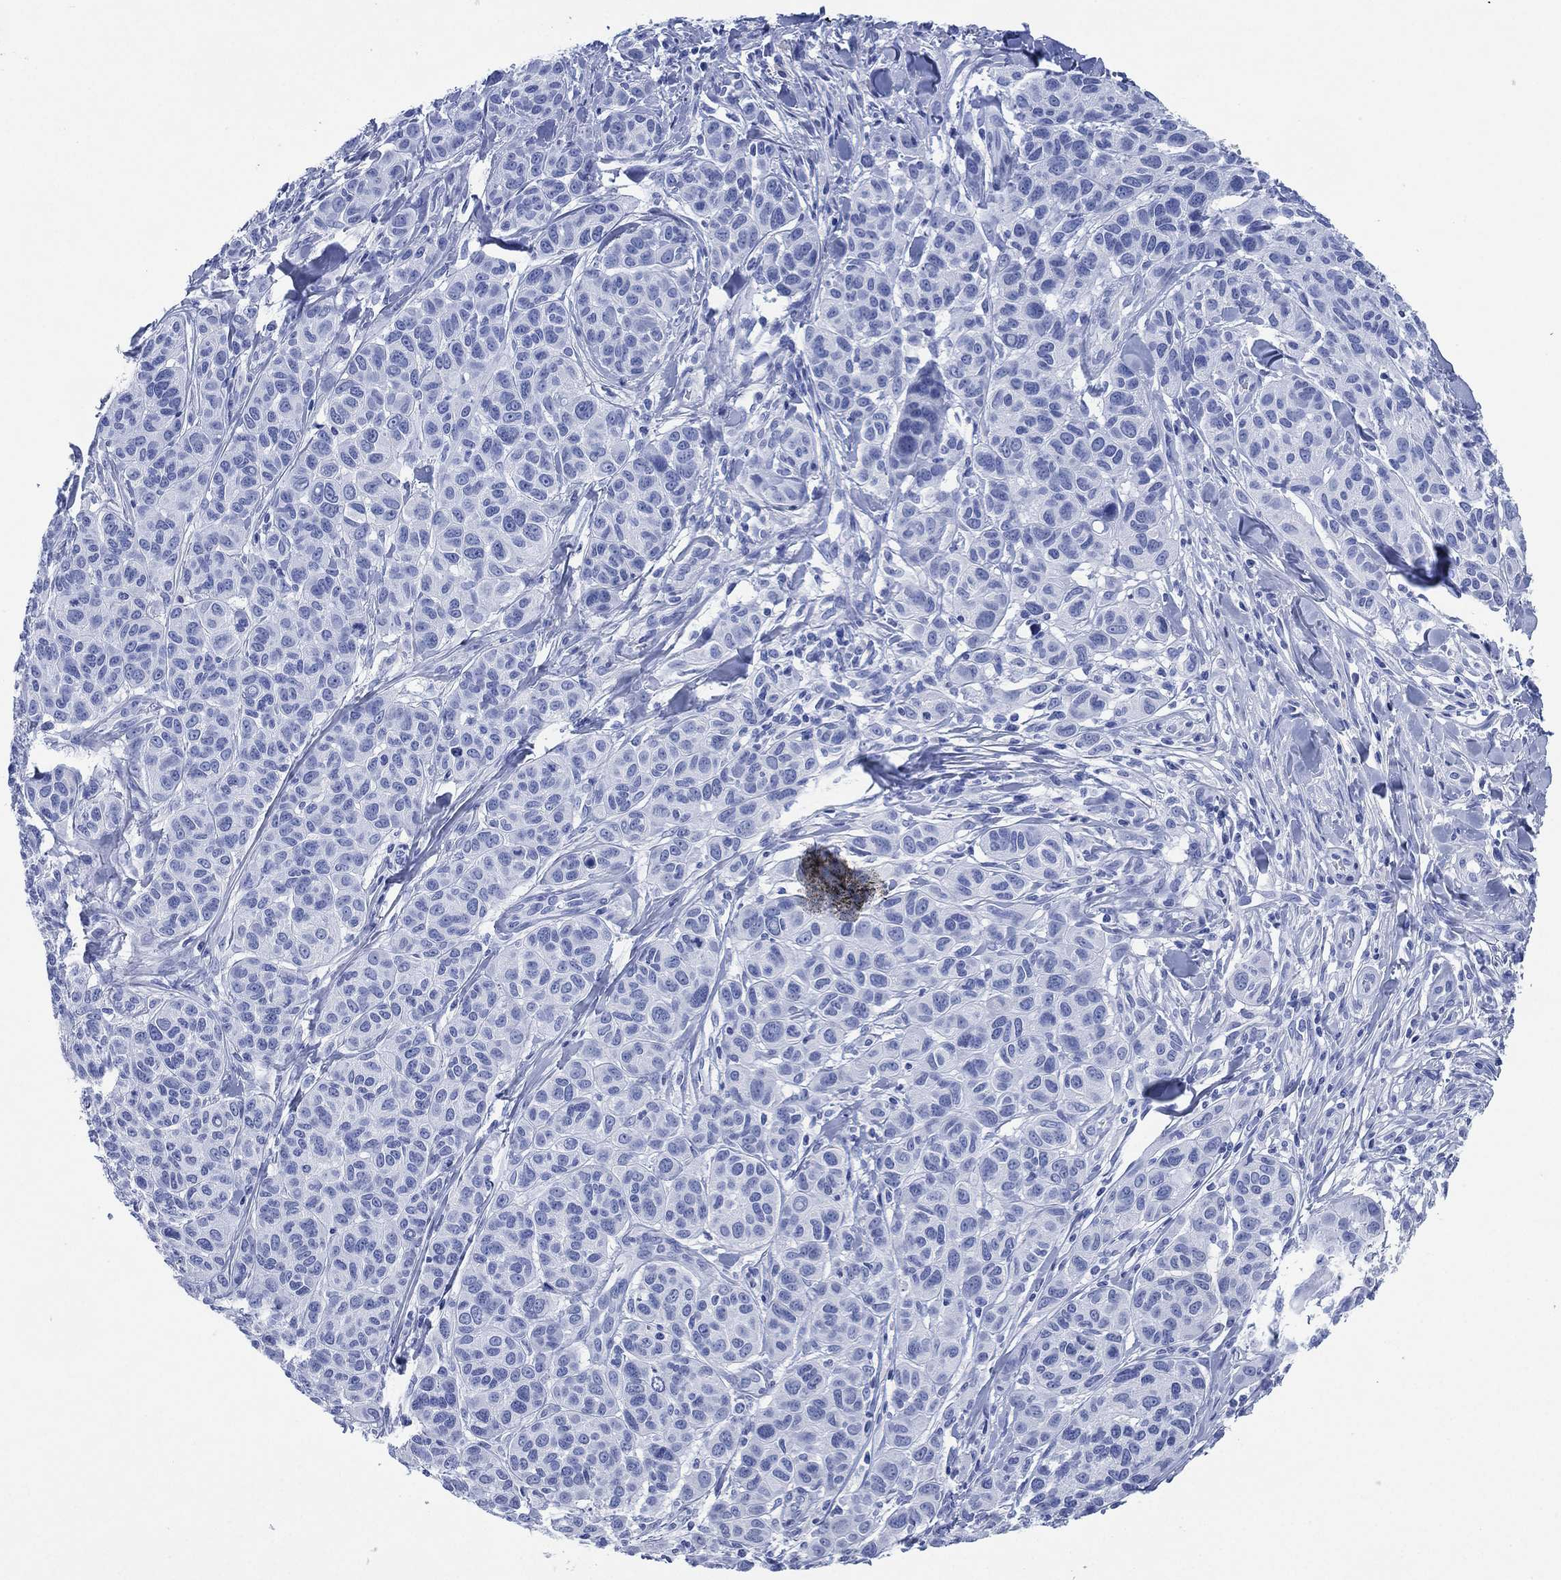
{"staining": {"intensity": "negative", "quantity": "none", "location": "none"}, "tissue": "melanoma", "cell_type": "Tumor cells", "image_type": "cancer", "snomed": [{"axis": "morphology", "description": "Malignant melanoma, NOS"}, {"axis": "topography", "description": "Skin"}], "caption": "Protein analysis of malignant melanoma demonstrates no significant expression in tumor cells. The staining is performed using DAB brown chromogen with nuclei counter-stained in using hematoxylin.", "gene": "SIGLECL1", "patient": {"sex": "male", "age": 79}}